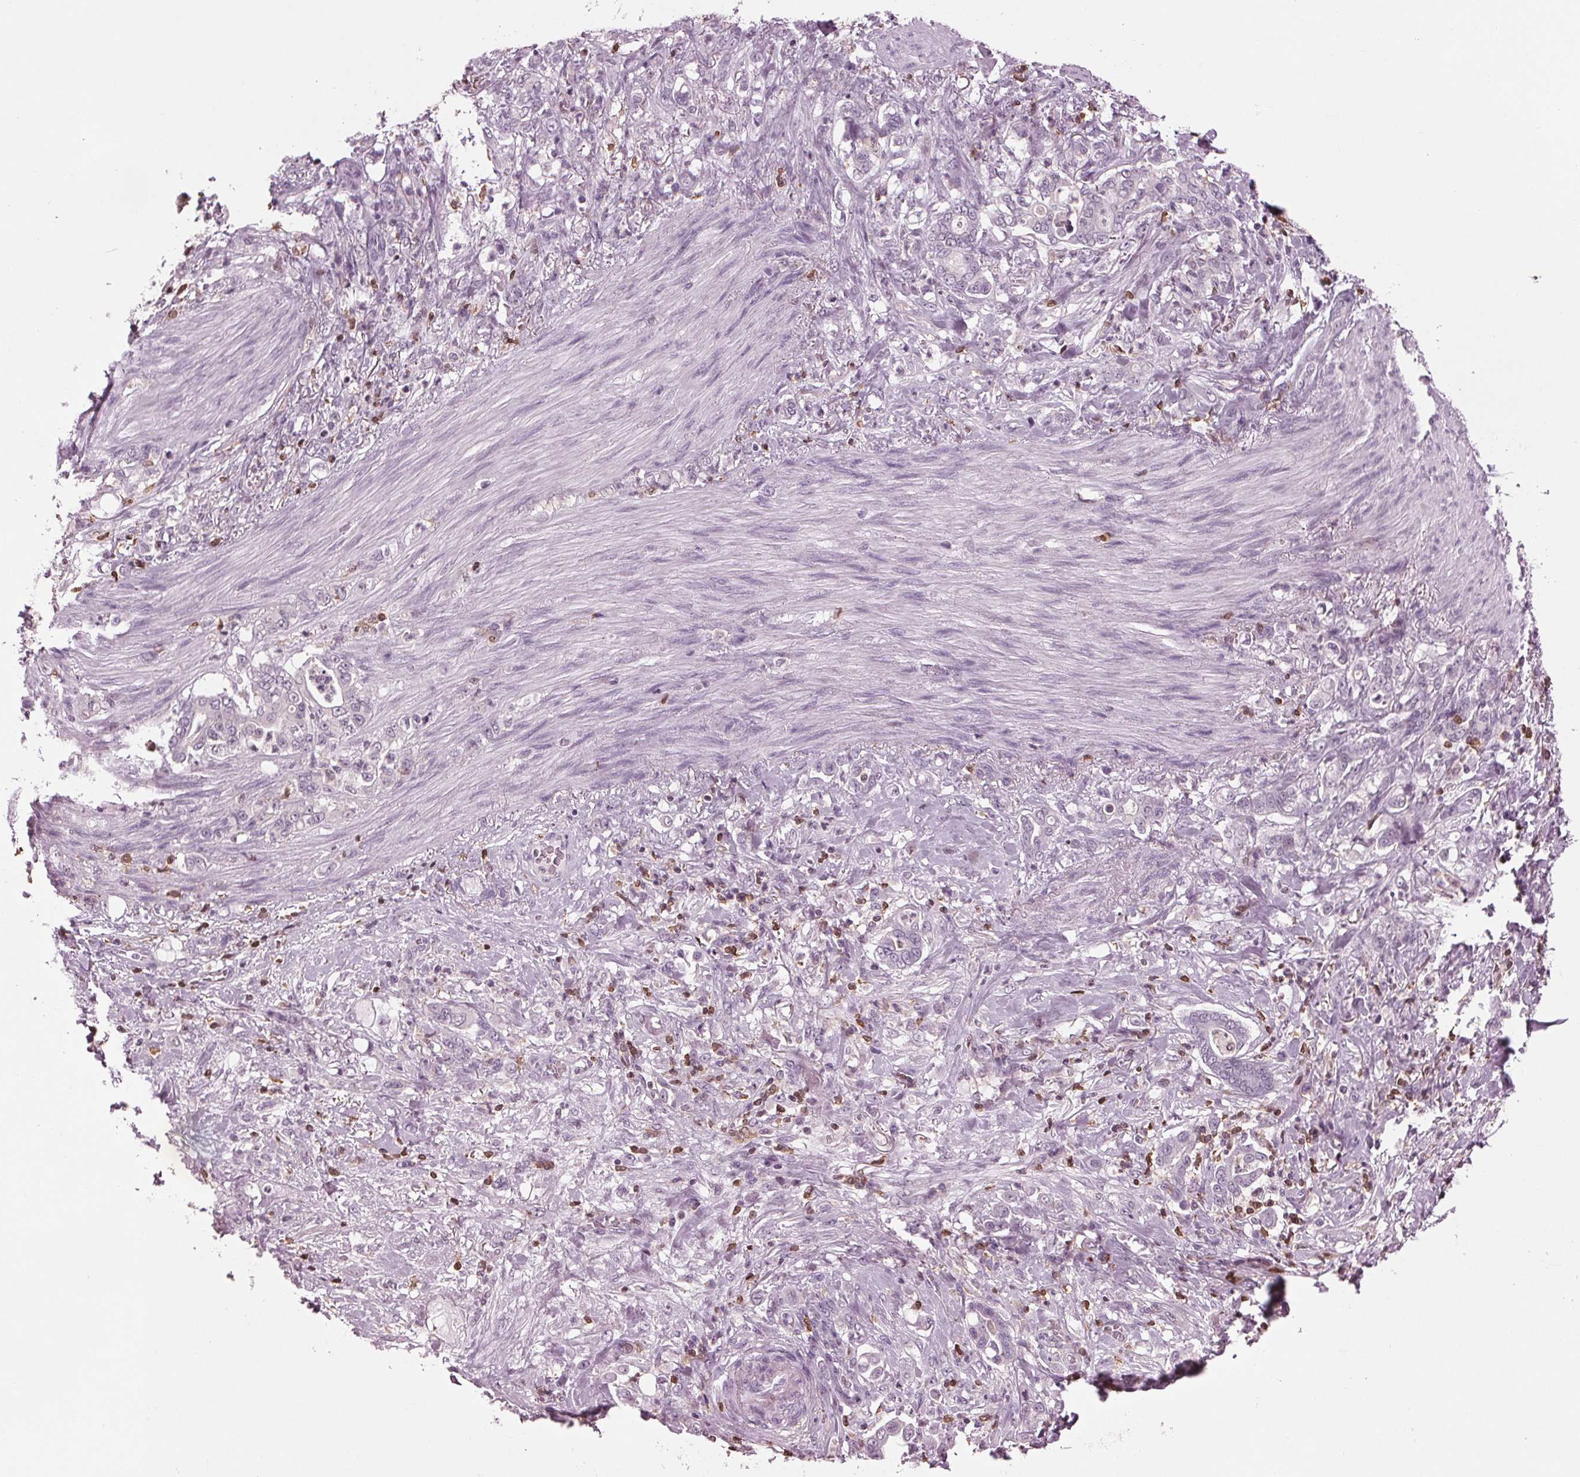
{"staining": {"intensity": "negative", "quantity": "none", "location": "none"}, "tissue": "stomach cancer", "cell_type": "Tumor cells", "image_type": "cancer", "snomed": [{"axis": "morphology", "description": "Adenocarcinoma, NOS"}, {"axis": "topography", "description": "Stomach"}], "caption": "Immunohistochemistry micrograph of neoplastic tissue: human stomach adenocarcinoma stained with DAB (3,3'-diaminobenzidine) shows no significant protein staining in tumor cells. (Immunohistochemistry, brightfield microscopy, high magnification).", "gene": "BTLA", "patient": {"sex": "female", "age": 79}}